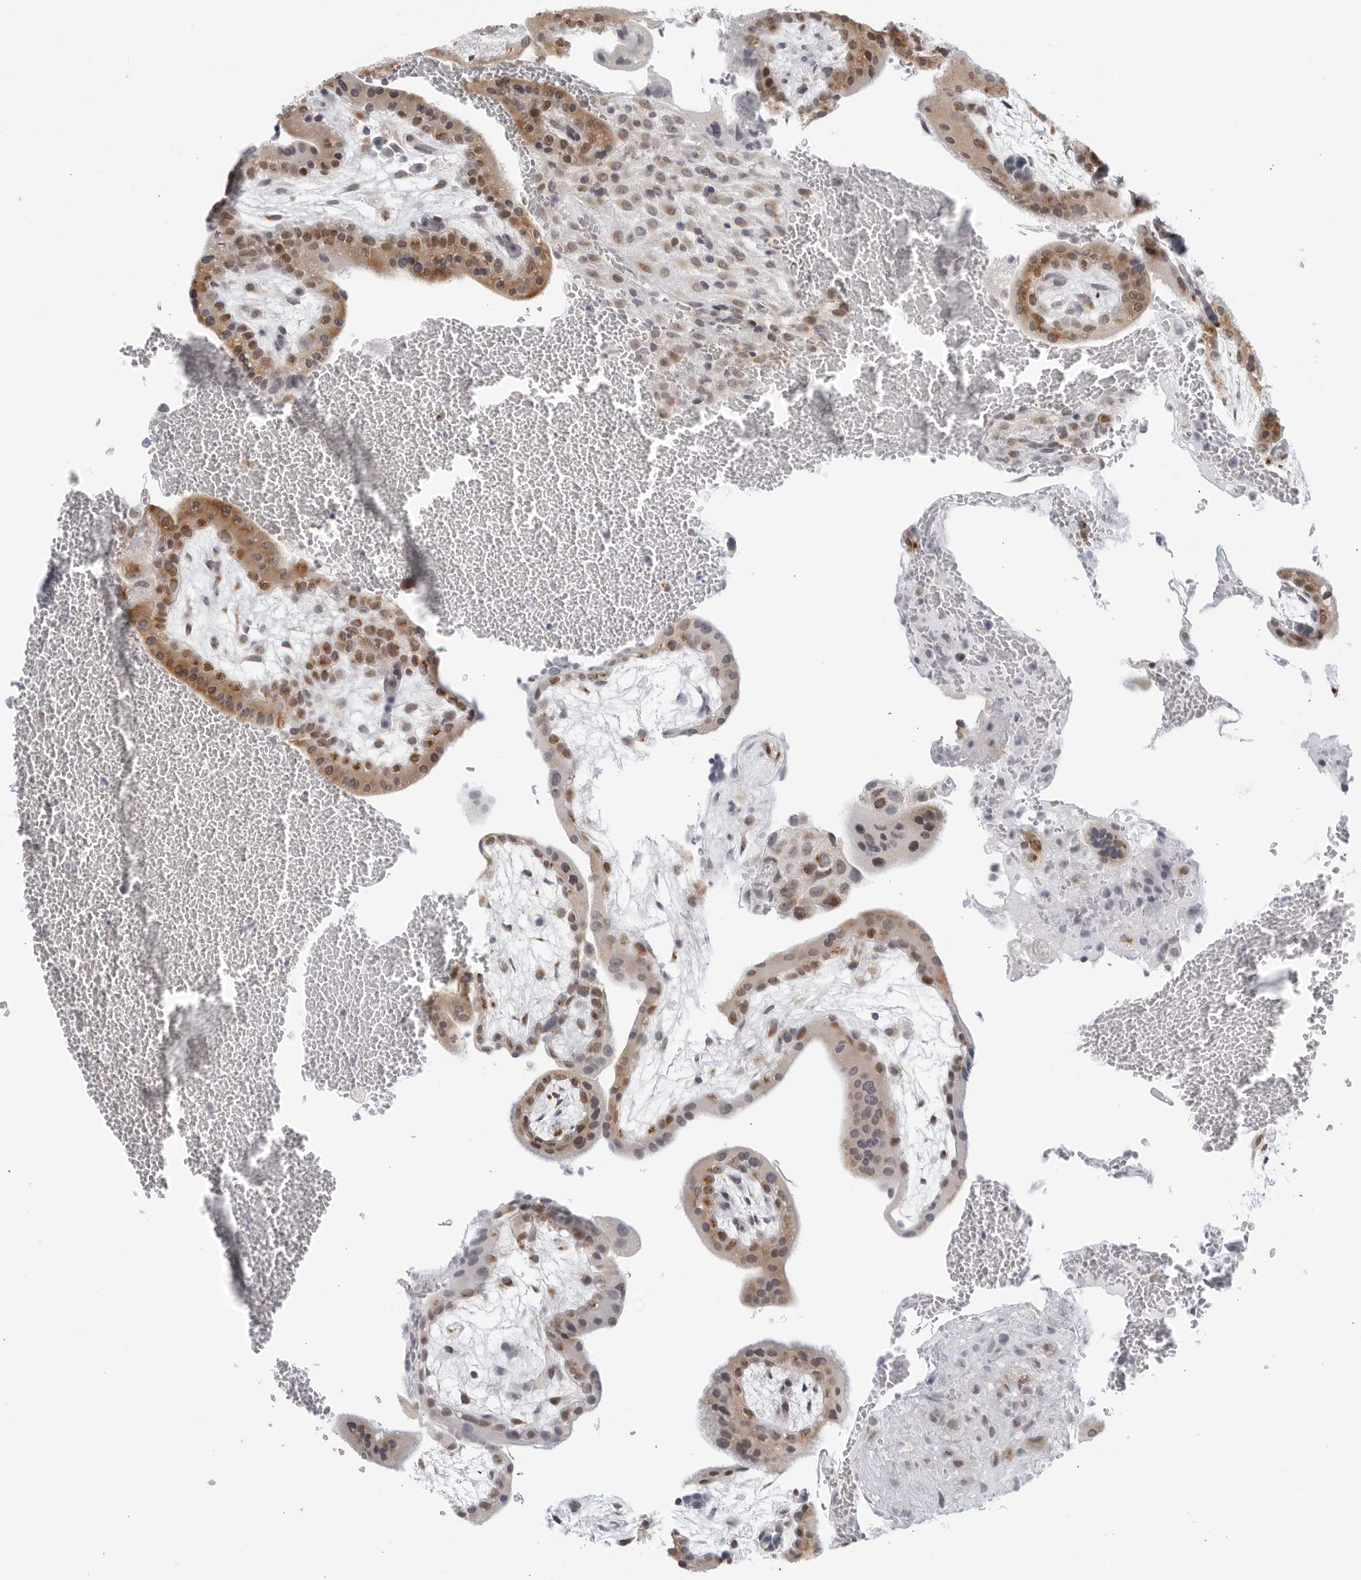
{"staining": {"intensity": "moderate", "quantity": ">75%", "location": "cytoplasmic/membranous"}, "tissue": "placenta", "cell_type": "Decidual cells", "image_type": "normal", "snomed": [{"axis": "morphology", "description": "Normal tissue, NOS"}, {"axis": "topography", "description": "Placenta"}], "caption": "Decidual cells exhibit medium levels of moderate cytoplasmic/membranous staining in approximately >75% of cells in benign placenta.", "gene": "WDTC1", "patient": {"sex": "female", "age": 35}}